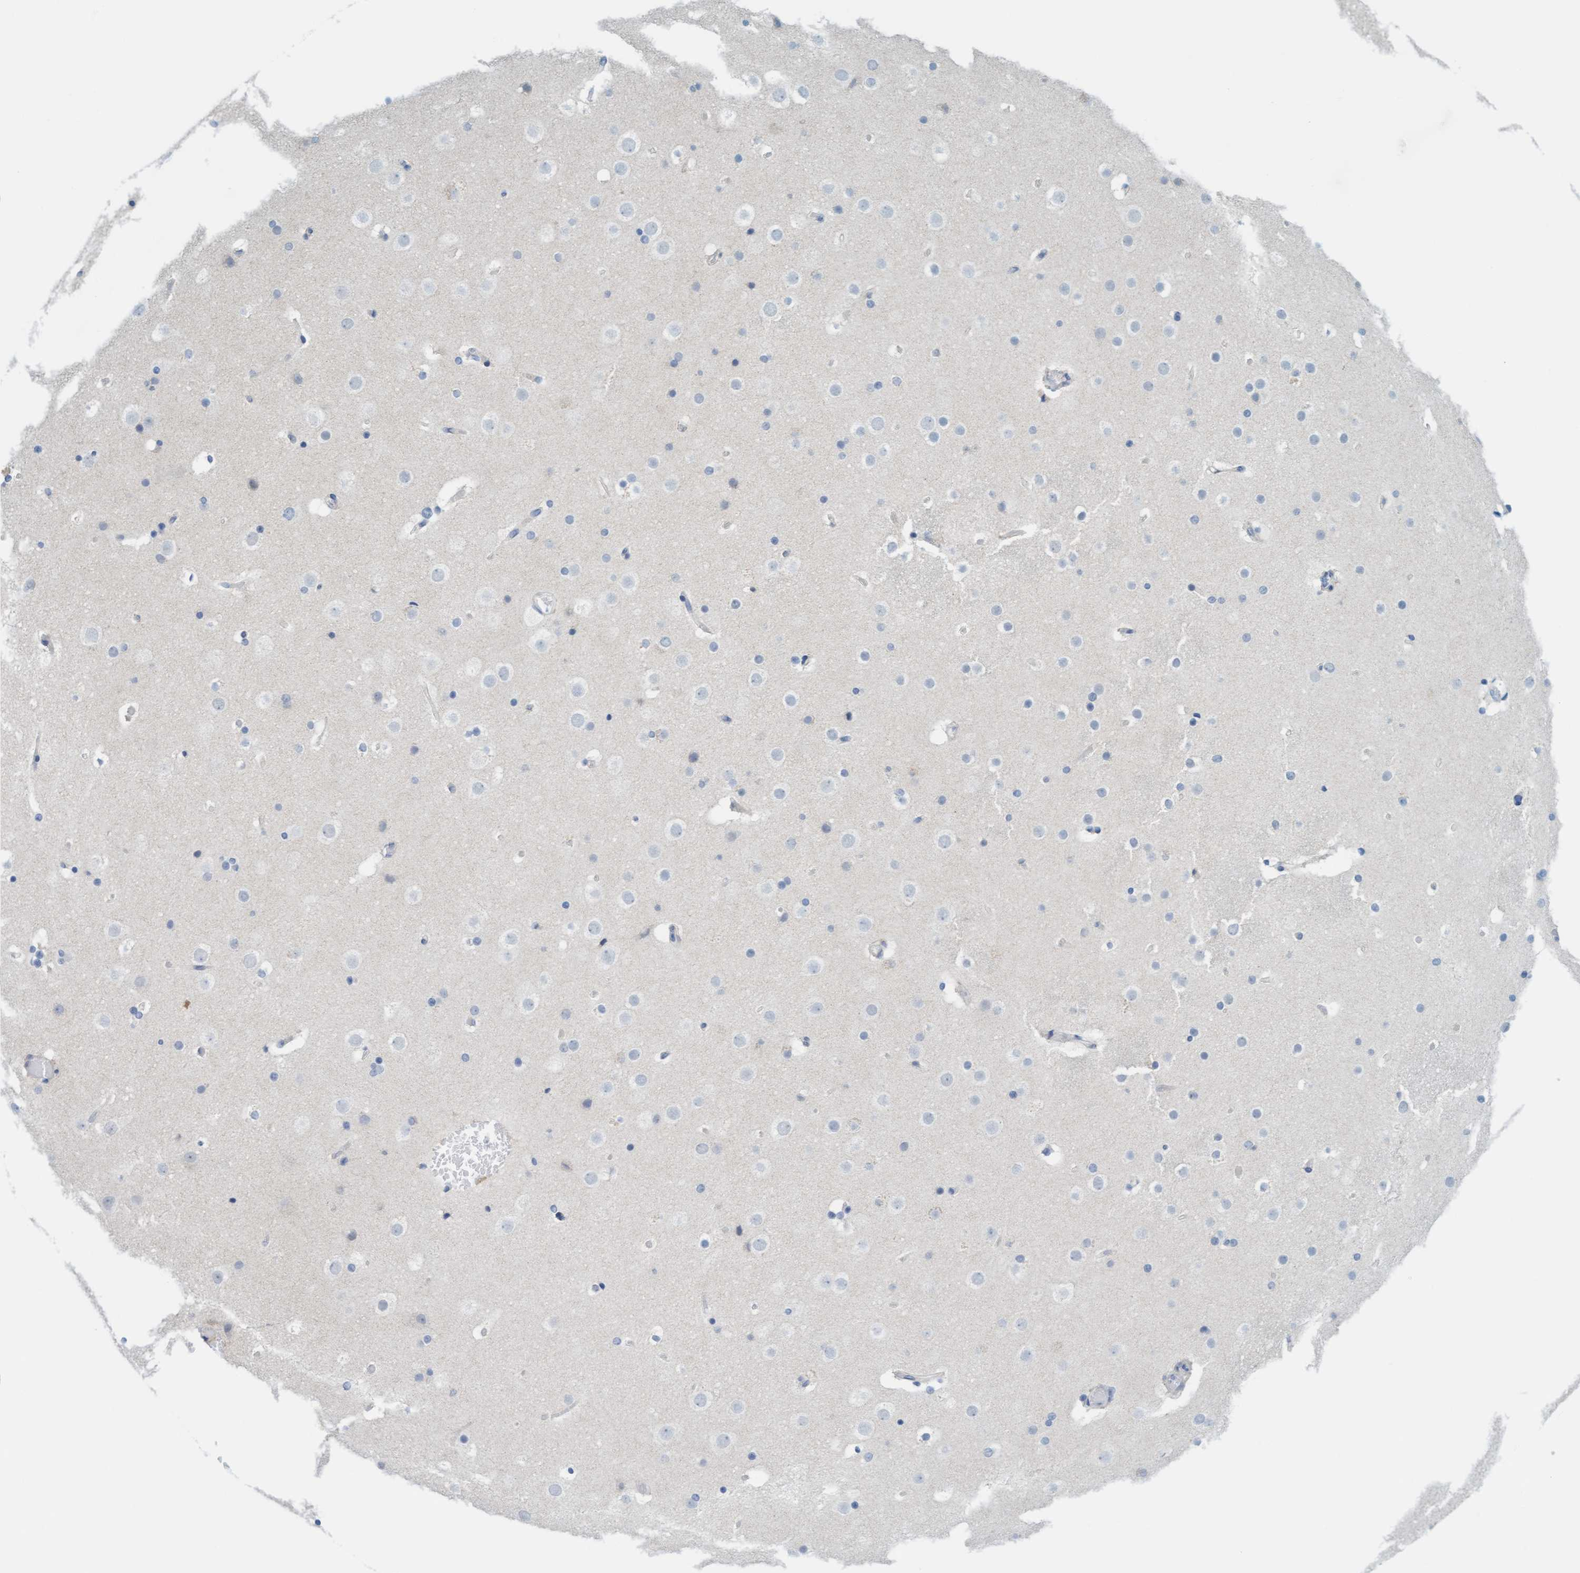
{"staining": {"intensity": "negative", "quantity": "none", "location": "none"}, "tissue": "cerebral cortex", "cell_type": "Endothelial cells", "image_type": "normal", "snomed": [{"axis": "morphology", "description": "Normal tissue, NOS"}, {"axis": "topography", "description": "Cerebral cortex"}], "caption": "Human cerebral cortex stained for a protein using immunohistochemistry displays no positivity in endothelial cells.", "gene": "CPA3", "patient": {"sex": "male", "age": 57}}